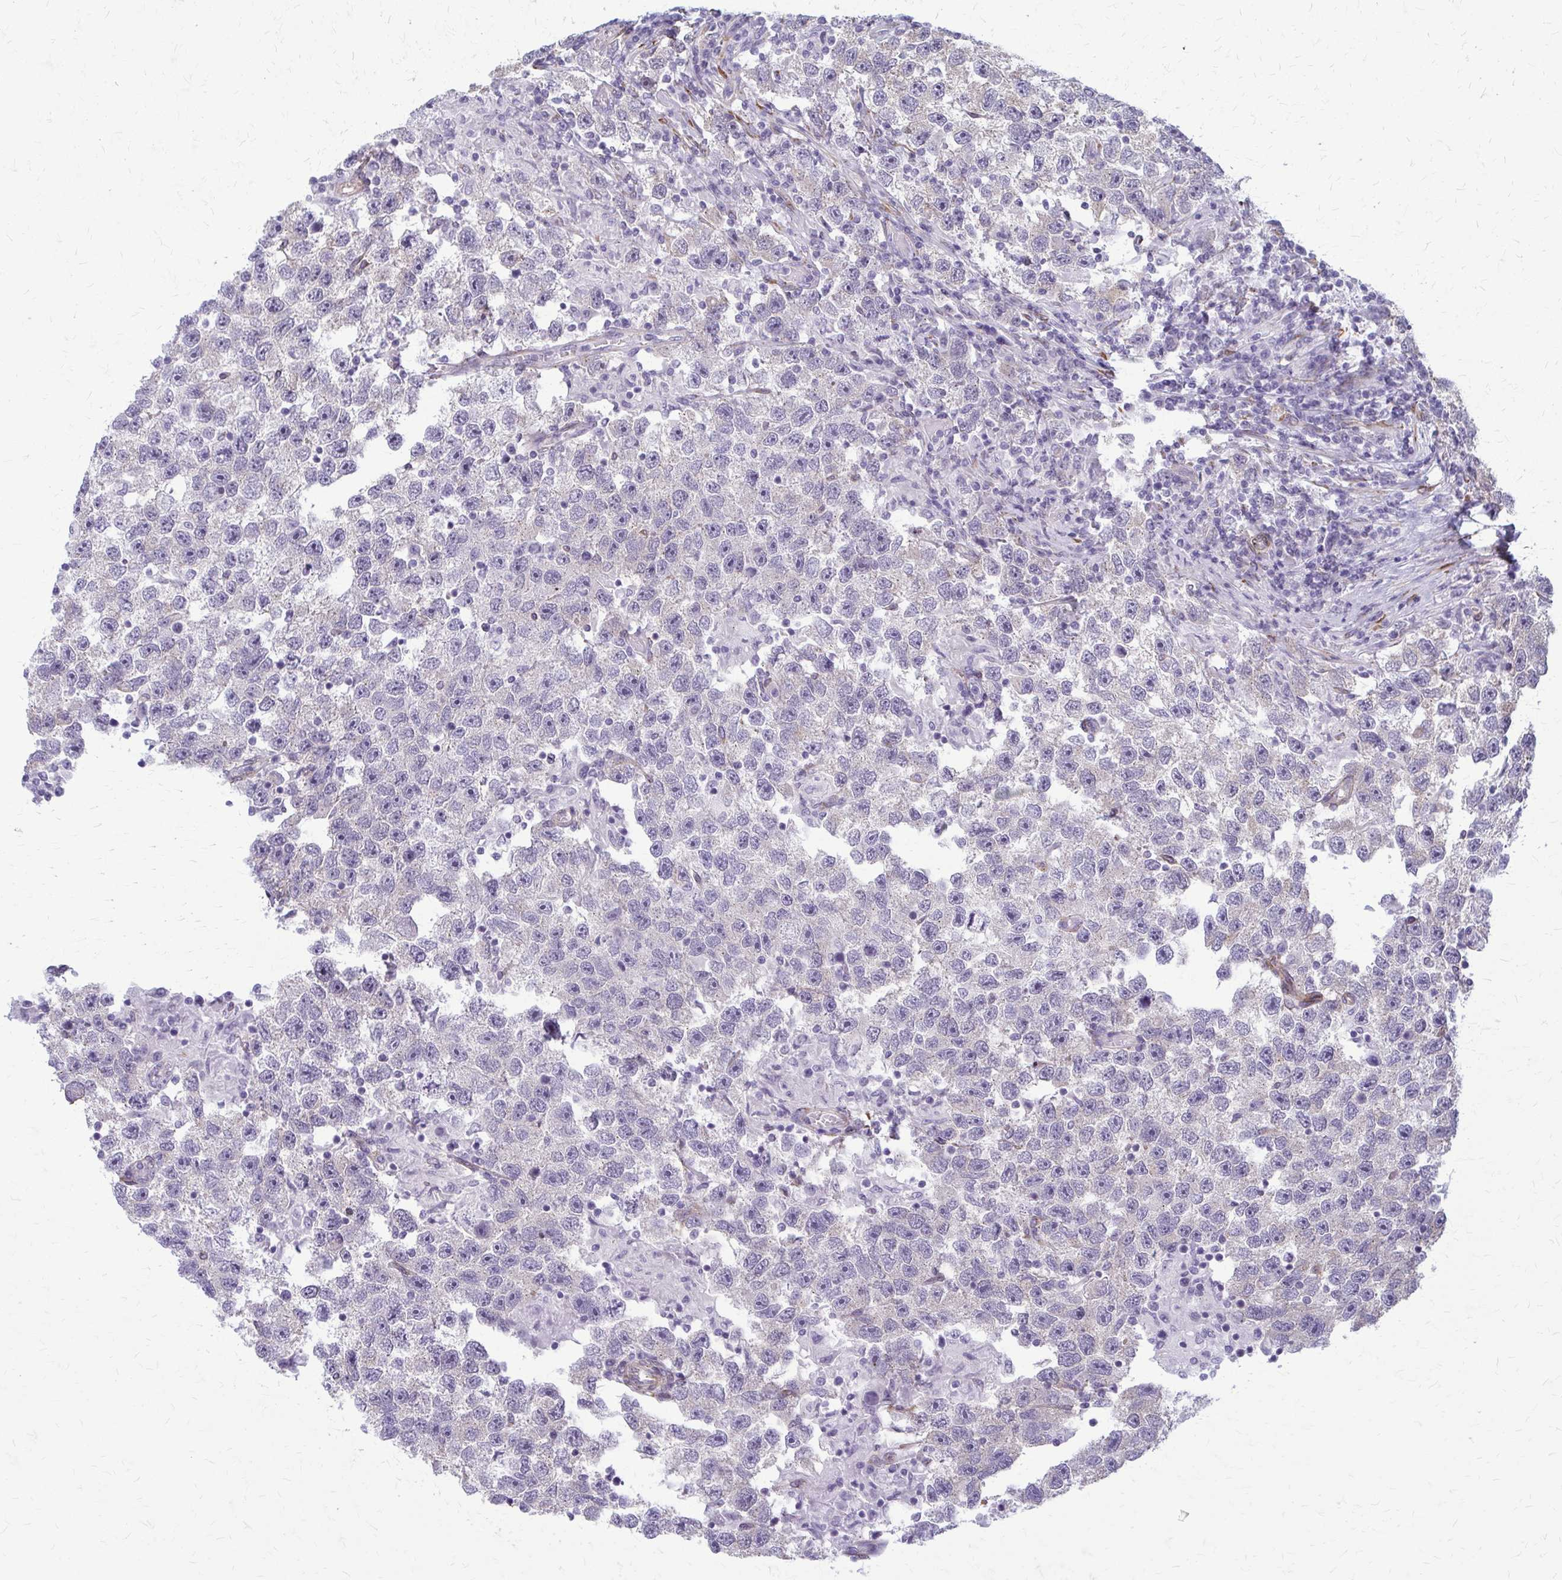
{"staining": {"intensity": "negative", "quantity": "none", "location": "none"}, "tissue": "testis cancer", "cell_type": "Tumor cells", "image_type": "cancer", "snomed": [{"axis": "morphology", "description": "Seminoma, NOS"}, {"axis": "topography", "description": "Testis"}], "caption": "A histopathology image of testis cancer (seminoma) stained for a protein reveals no brown staining in tumor cells. Nuclei are stained in blue.", "gene": "DEPP1", "patient": {"sex": "male", "age": 26}}